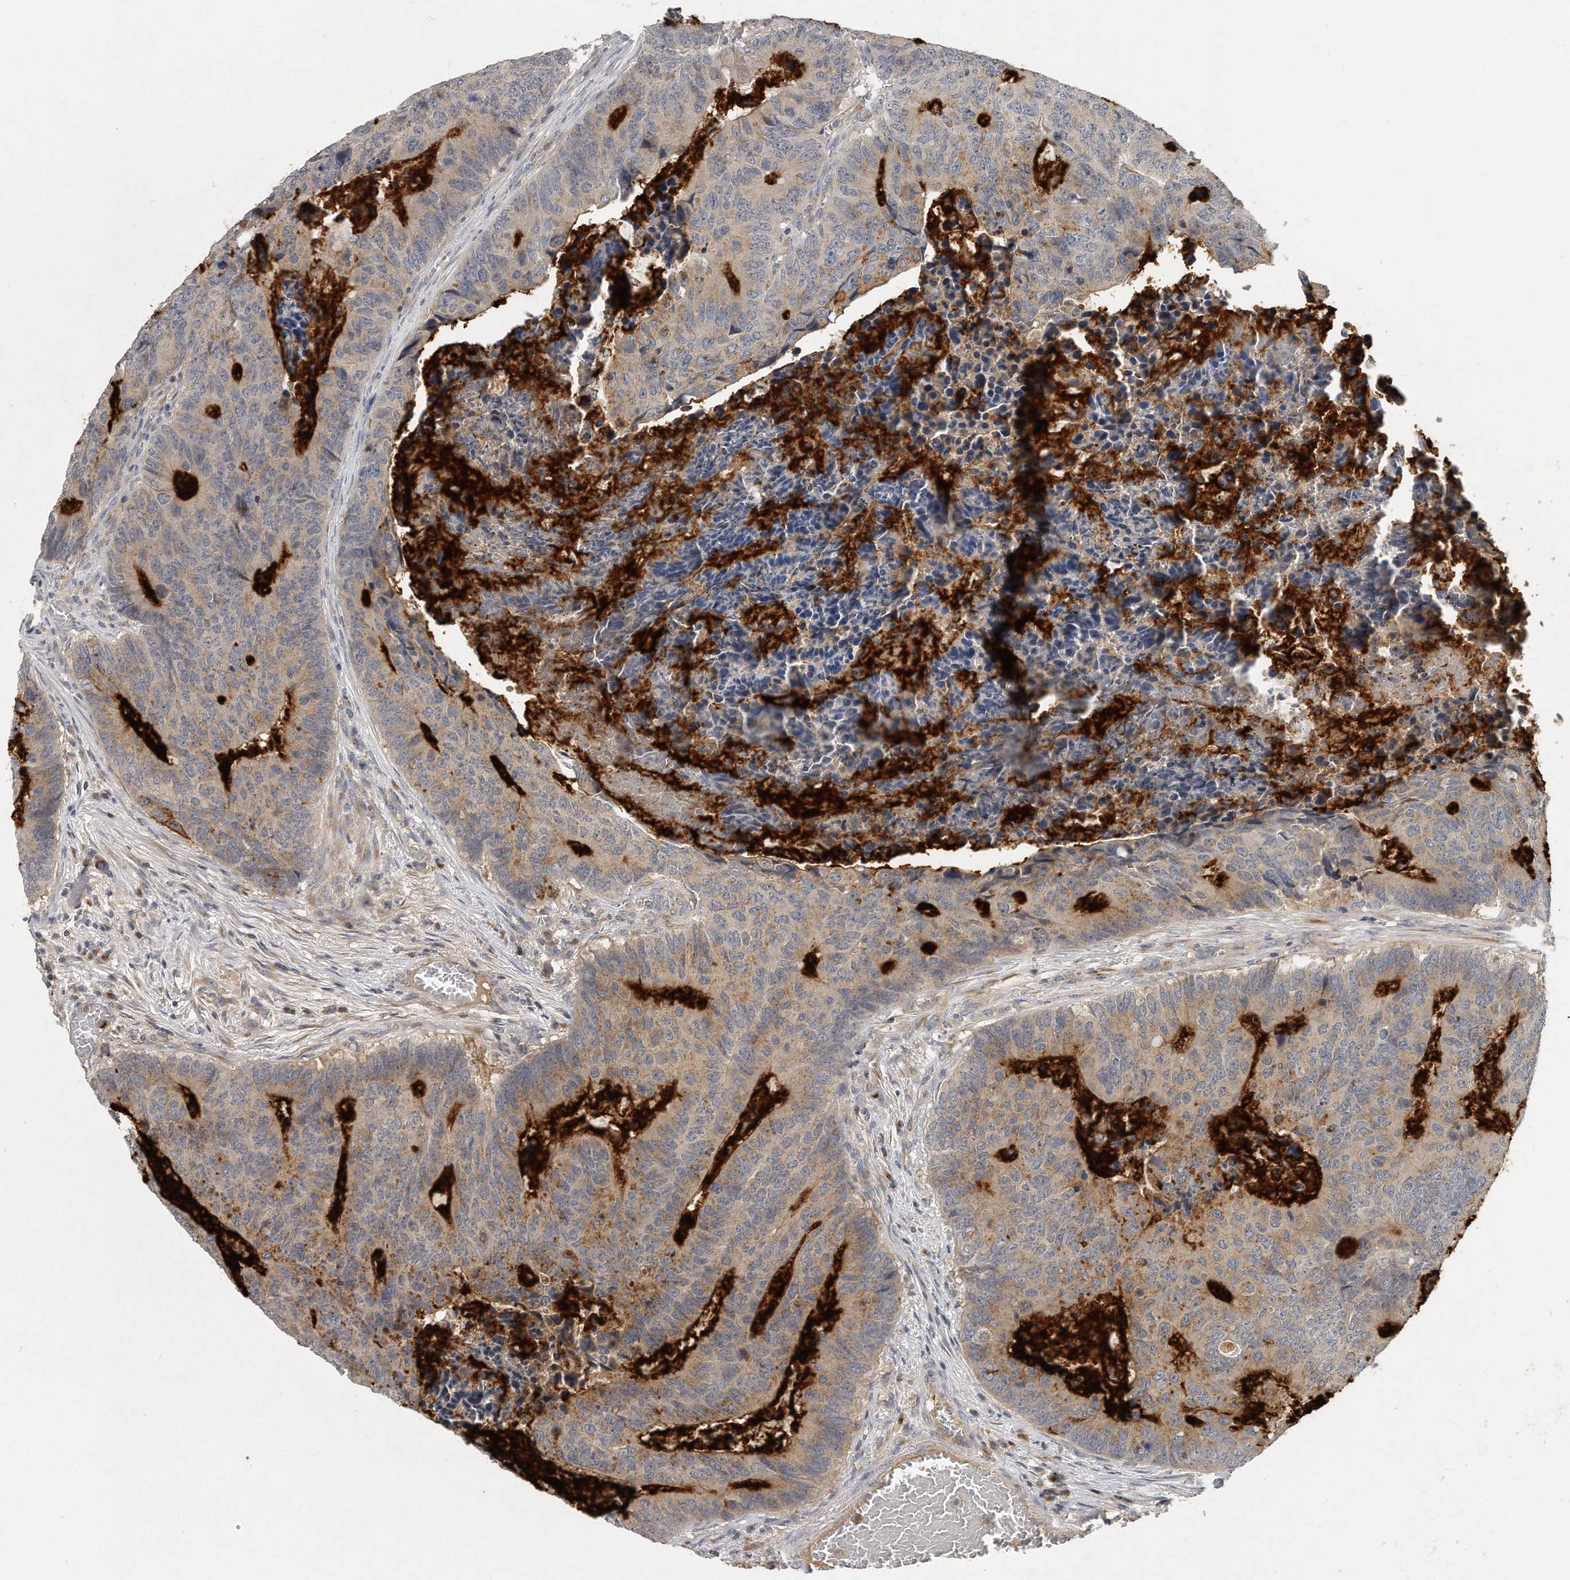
{"staining": {"intensity": "moderate", "quantity": "<25%", "location": "cytoplasmic/membranous"}, "tissue": "colorectal cancer", "cell_type": "Tumor cells", "image_type": "cancer", "snomed": [{"axis": "morphology", "description": "Adenocarcinoma, NOS"}, {"axis": "topography", "description": "Colon"}], "caption": "Human colorectal cancer stained with a protein marker displays moderate staining in tumor cells.", "gene": "TRAPPC14", "patient": {"sex": "male", "age": 87}}